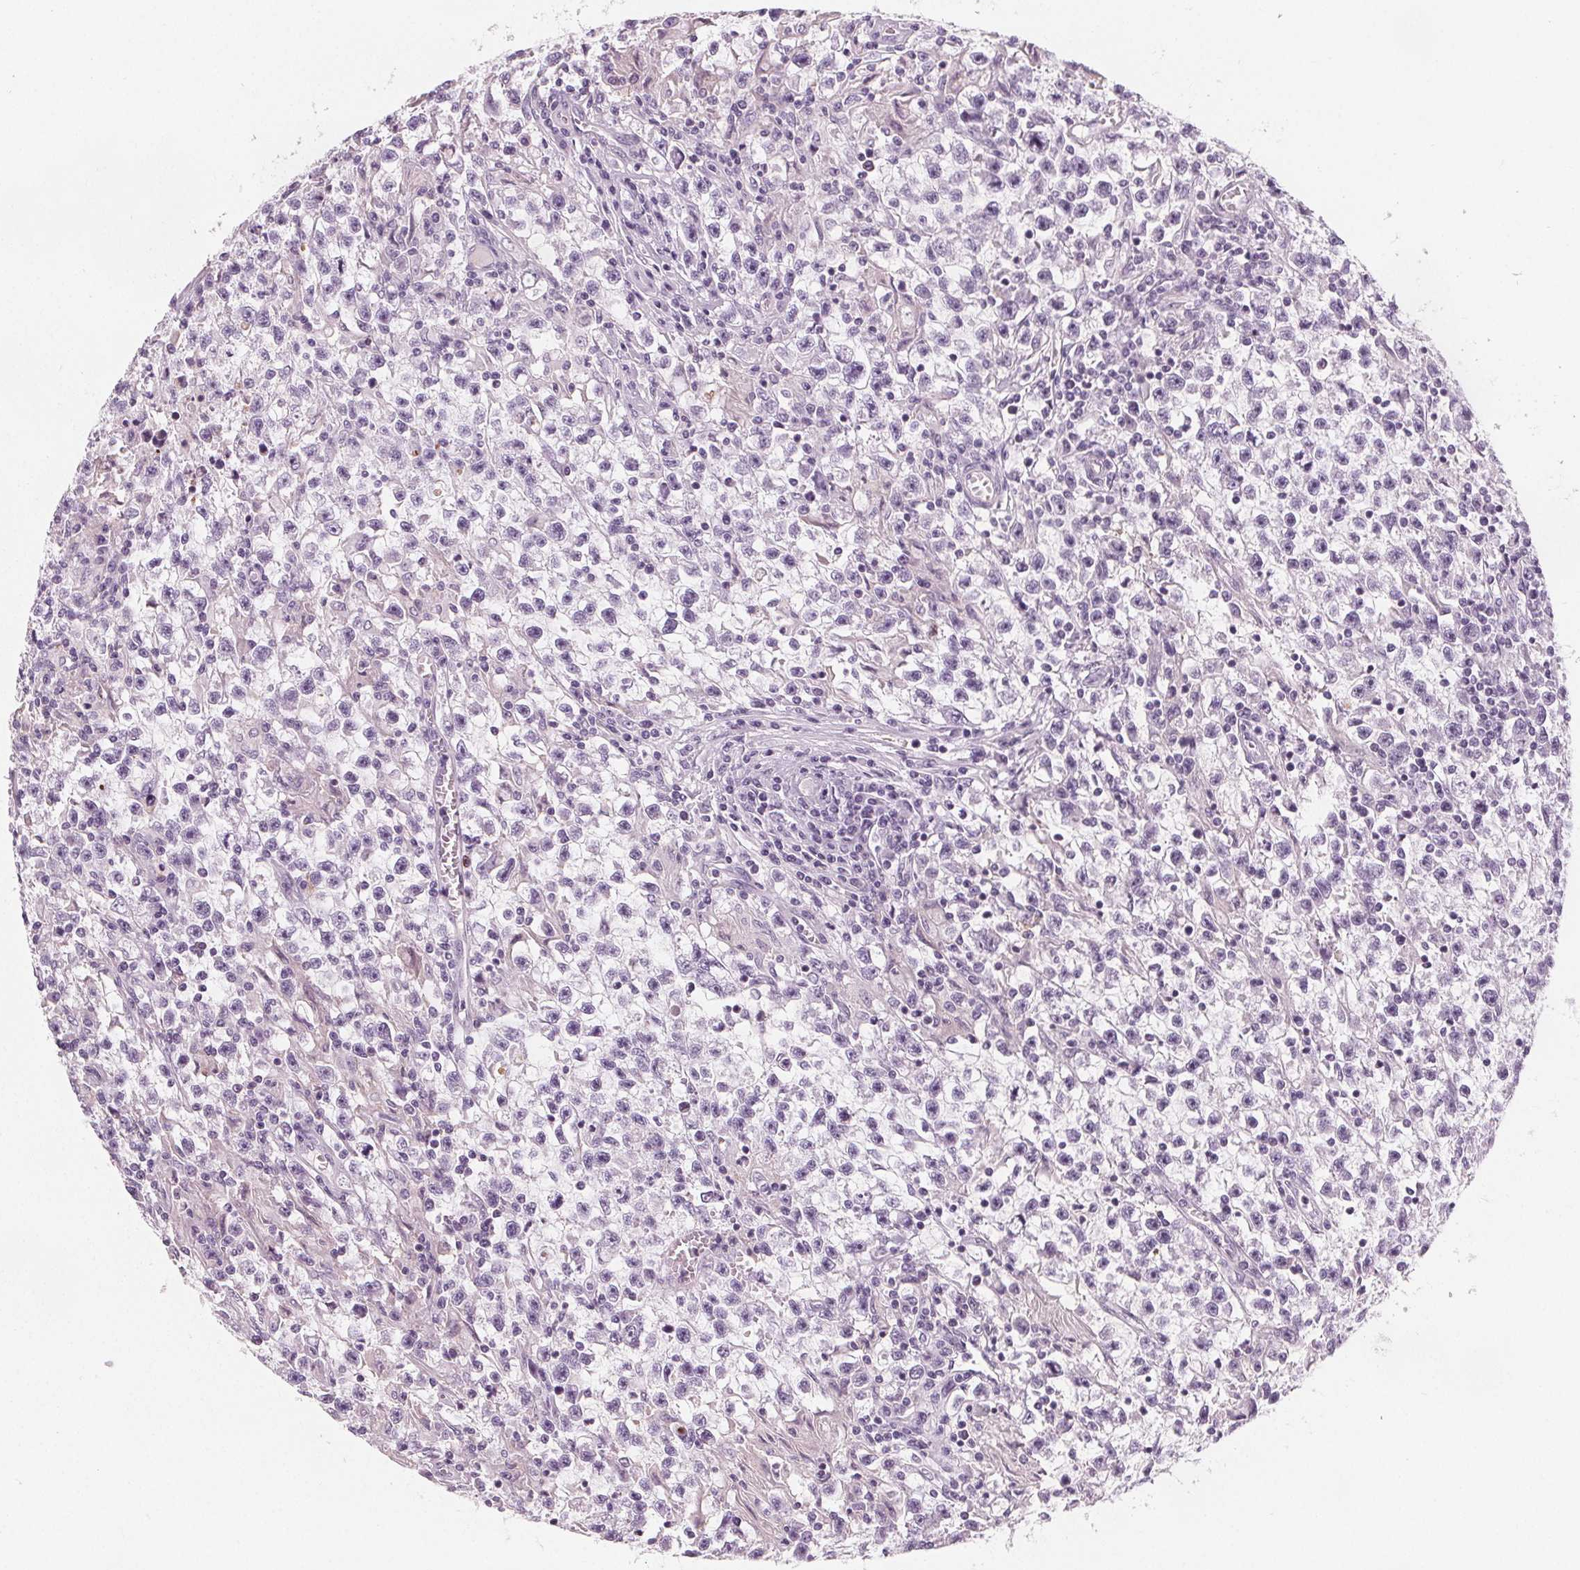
{"staining": {"intensity": "negative", "quantity": "none", "location": "none"}, "tissue": "testis cancer", "cell_type": "Tumor cells", "image_type": "cancer", "snomed": [{"axis": "morphology", "description": "Seminoma, NOS"}, {"axis": "topography", "description": "Testis"}], "caption": "Tumor cells are negative for protein expression in human testis seminoma.", "gene": "SLC5A12", "patient": {"sex": "male", "age": 31}}